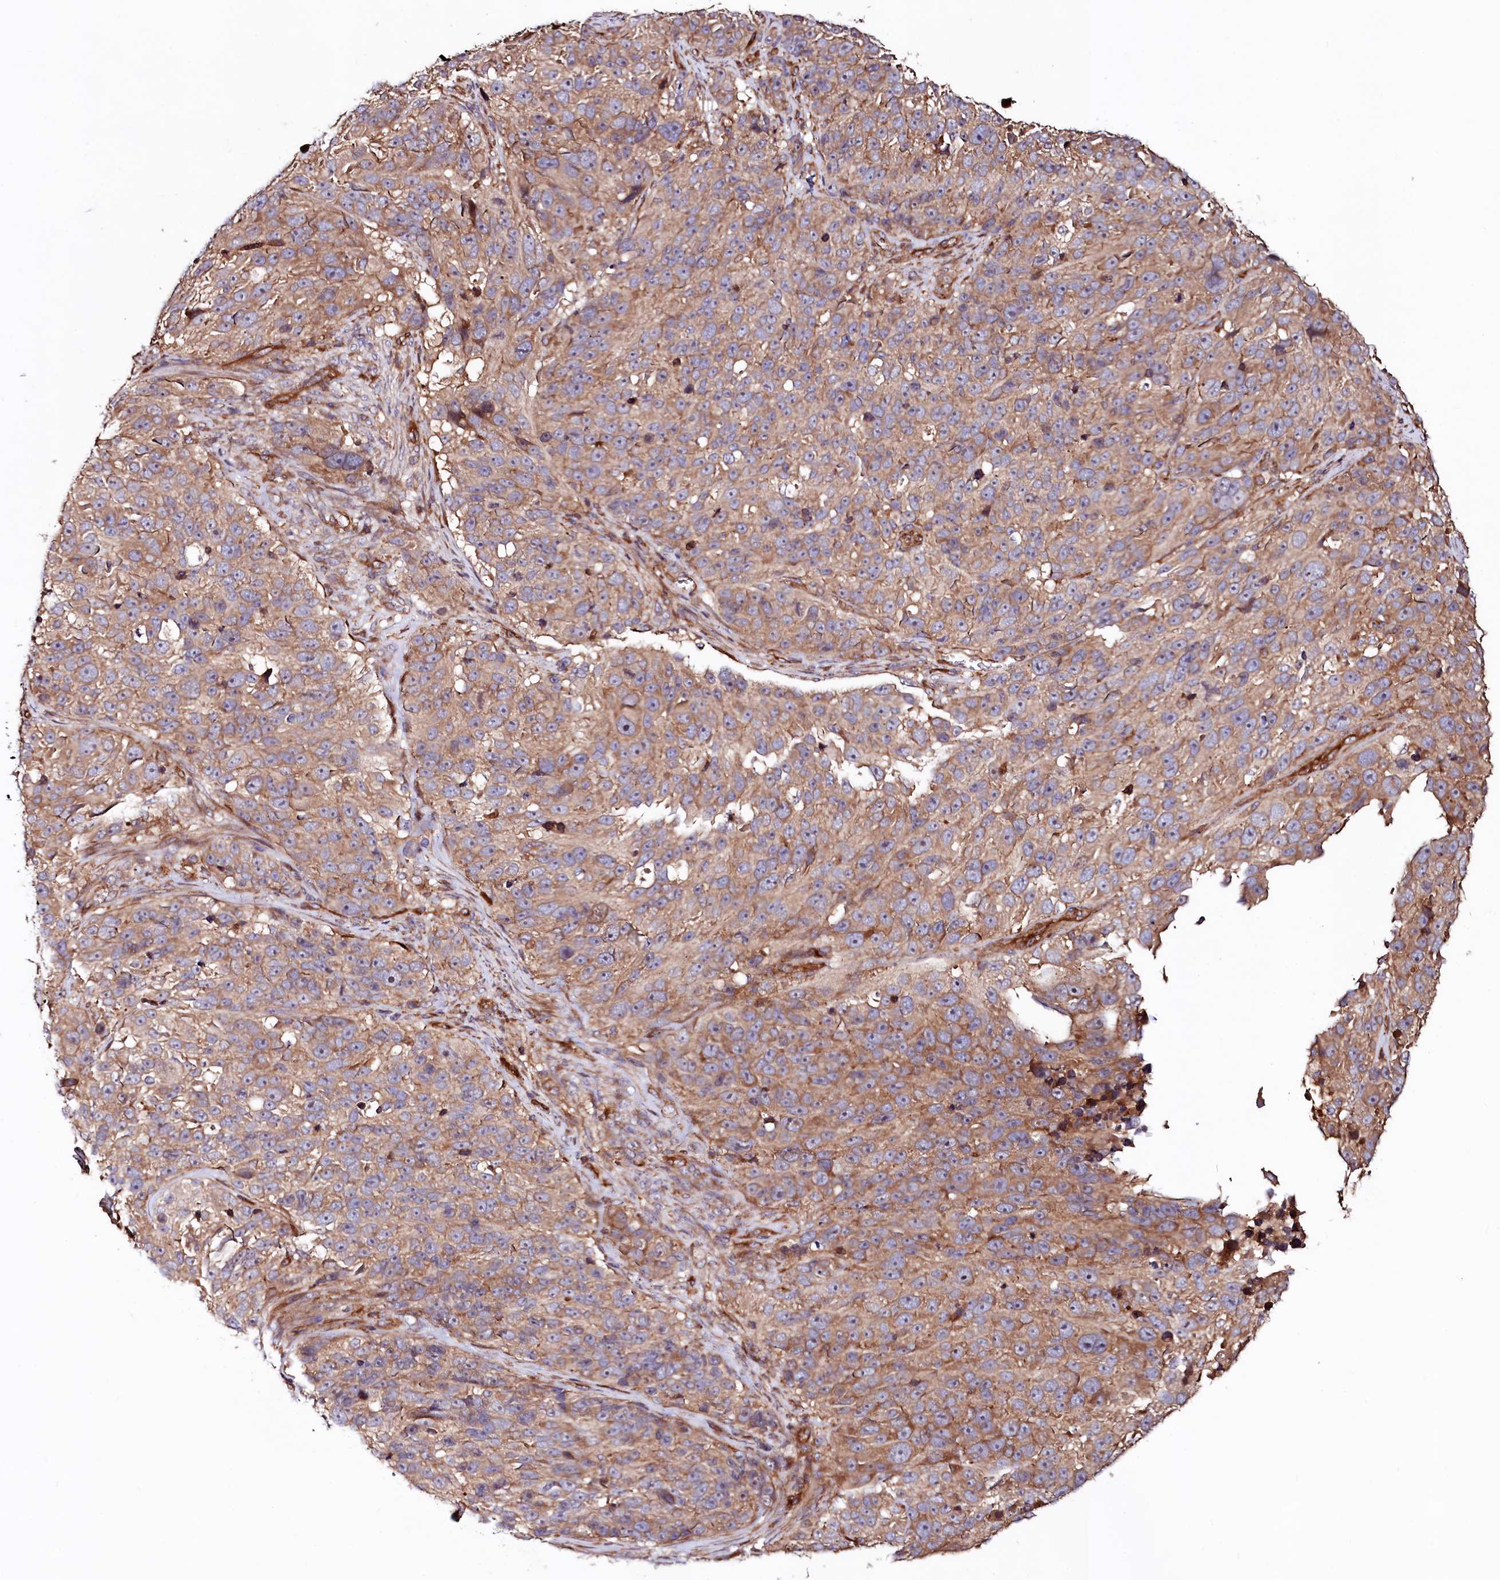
{"staining": {"intensity": "moderate", "quantity": ">75%", "location": "cytoplasmic/membranous"}, "tissue": "melanoma", "cell_type": "Tumor cells", "image_type": "cancer", "snomed": [{"axis": "morphology", "description": "Malignant melanoma, NOS"}, {"axis": "topography", "description": "Skin"}], "caption": "Immunohistochemical staining of human melanoma exhibits medium levels of moderate cytoplasmic/membranous protein staining in approximately >75% of tumor cells.", "gene": "KLHDC4", "patient": {"sex": "male", "age": 84}}